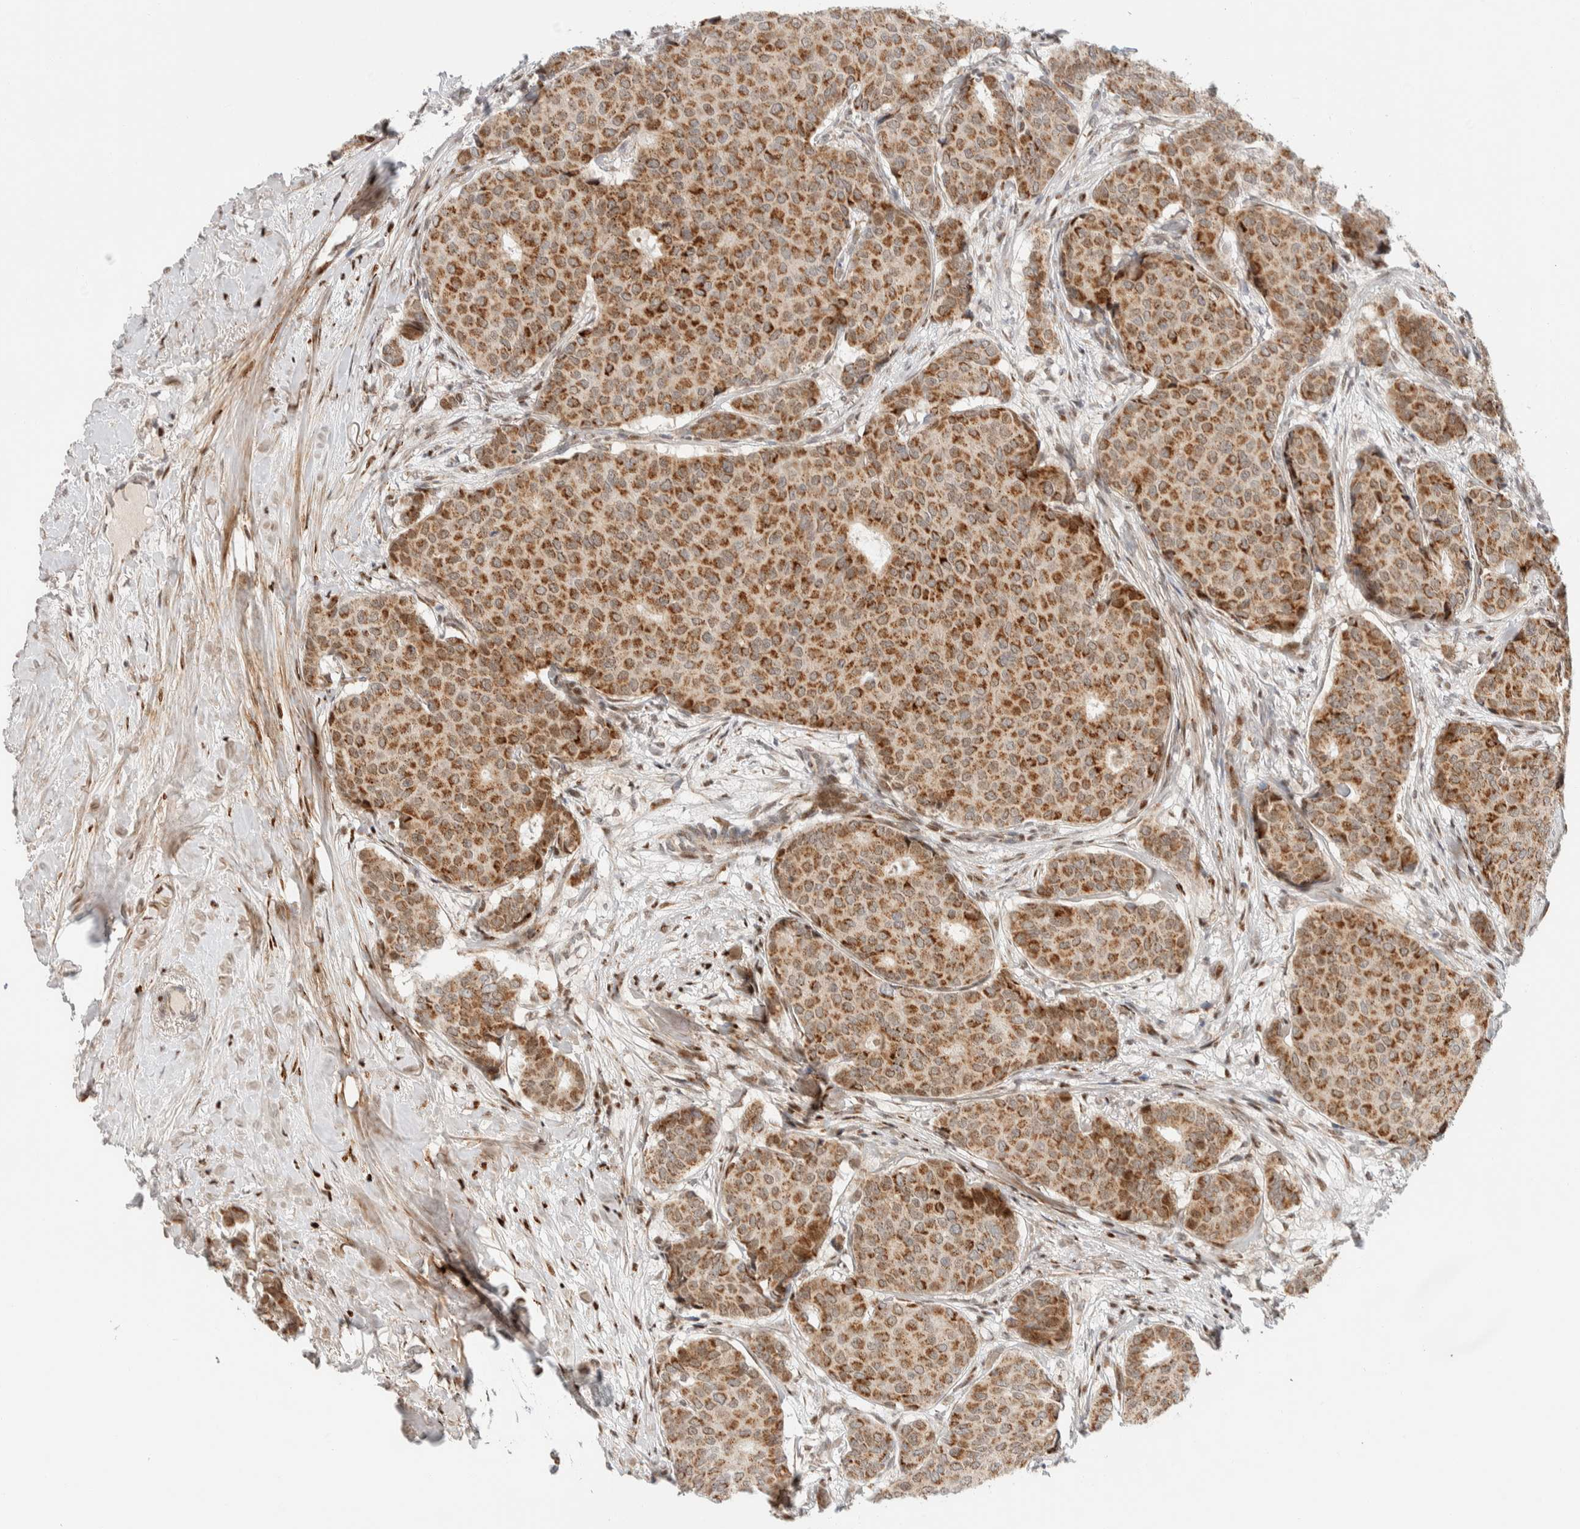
{"staining": {"intensity": "moderate", "quantity": ">75%", "location": "cytoplasmic/membranous"}, "tissue": "breast cancer", "cell_type": "Tumor cells", "image_type": "cancer", "snomed": [{"axis": "morphology", "description": "Duct carcinoma"}, {"axis": "topography", "description": "Breast"}], "caption": "DAB (3,3'-diaminobenzidine) immunohistochemical staining of human breast cancer reveals moderate cytoplasmic/membranous protein expression in about >75% of tumor cells. (IHC, brightfield microscopy, high magnification).", "gene": "TSPAN32", "patient": {"sex": "female", "age": 75}}